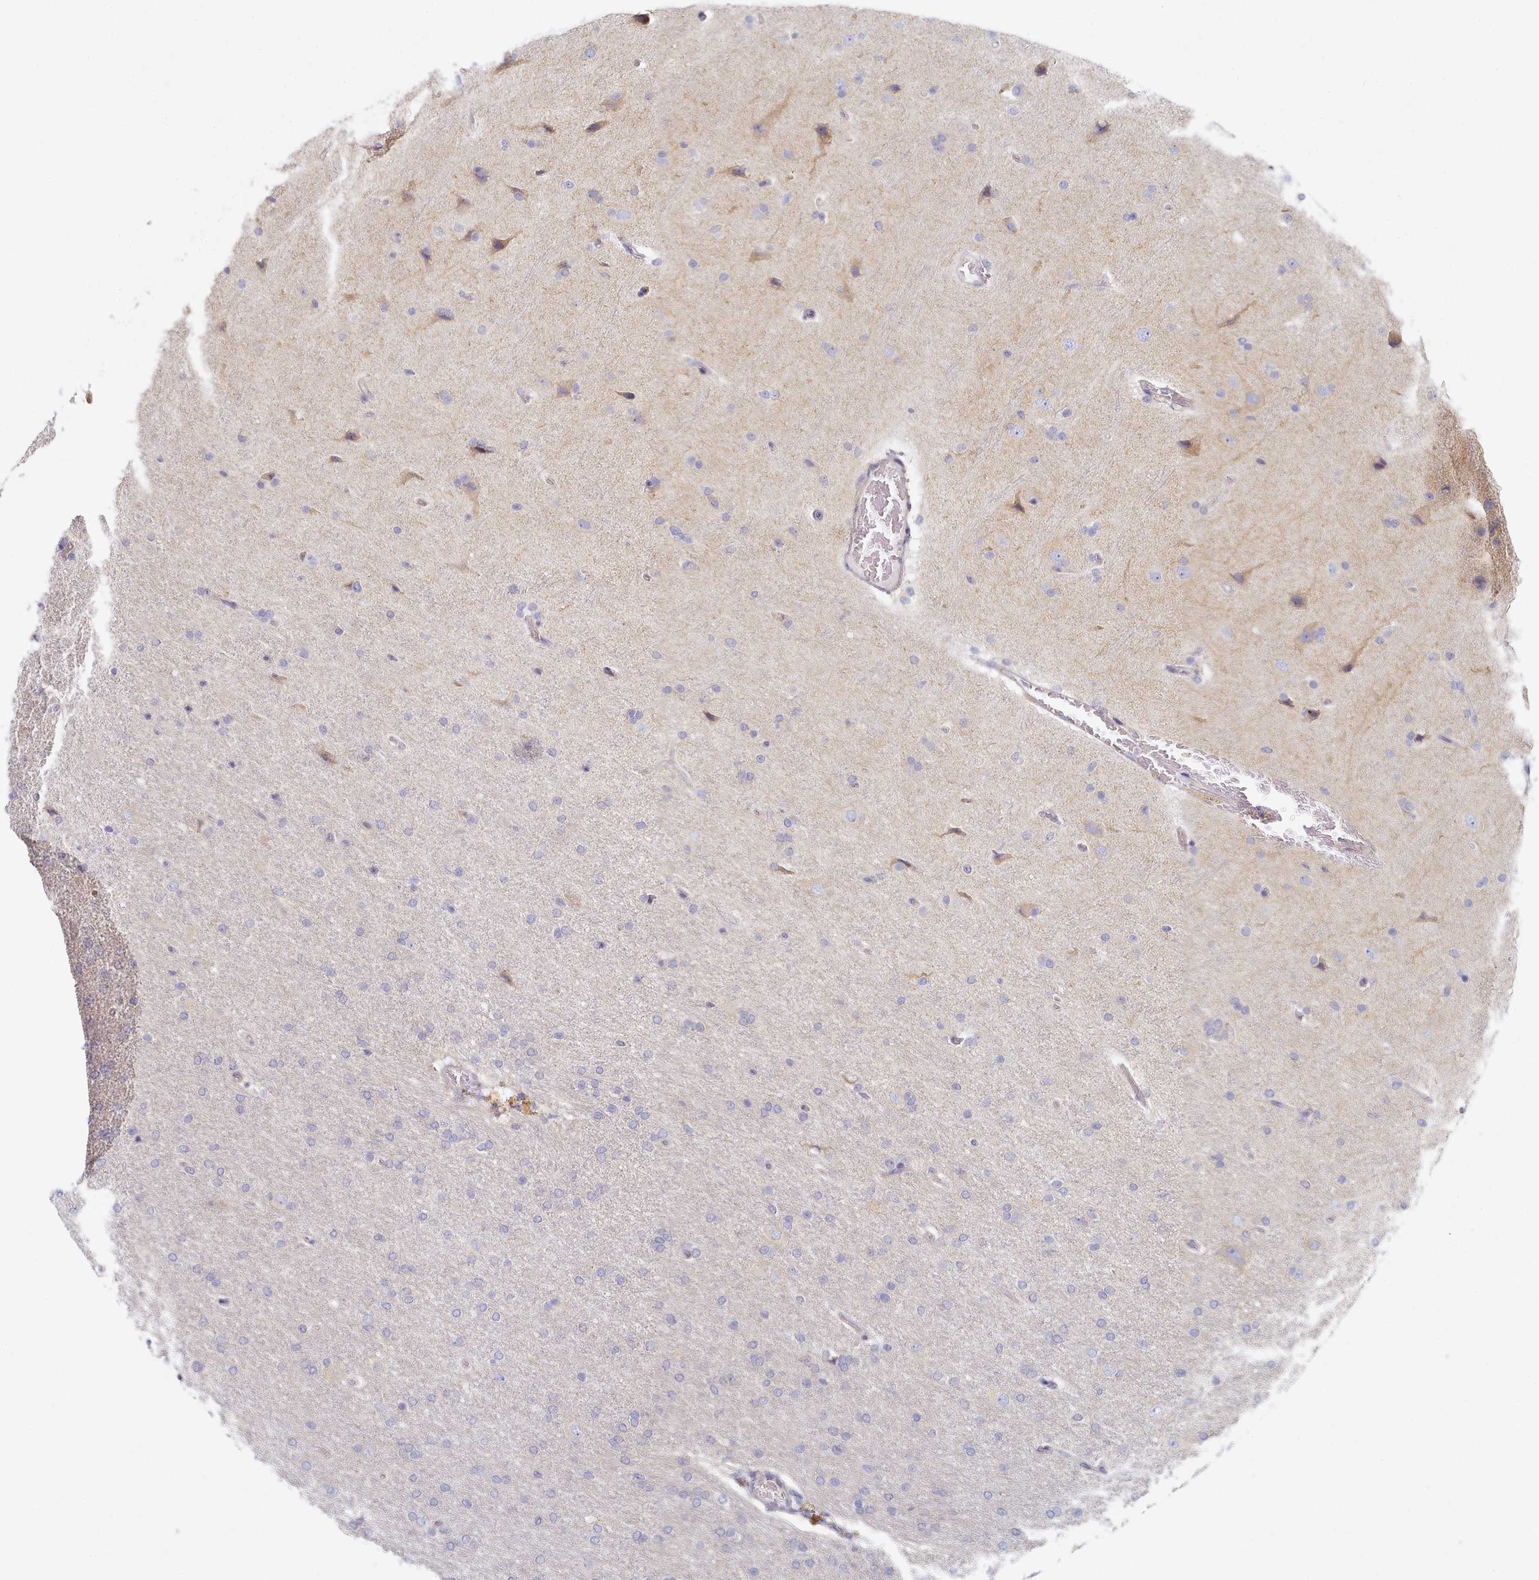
{"staining": {"intensity": "negative", "quantity": "none", "location": "none"}, "tissue": "glioma", "cell_type": "Tumor cells", "image_type": "cancer", "snomed": [{"axis": "morphology", "description": "Glioma, malignant, High grade"}, {"axis": "topography", "description": "Brain"}], "caption": "Protein analysis of glioma demonstrates no significant positivity in tumor cells. Nuclei are stained in blue.", "gene": "TYW1B", "patient": {"sex": "male", "age": 72}}